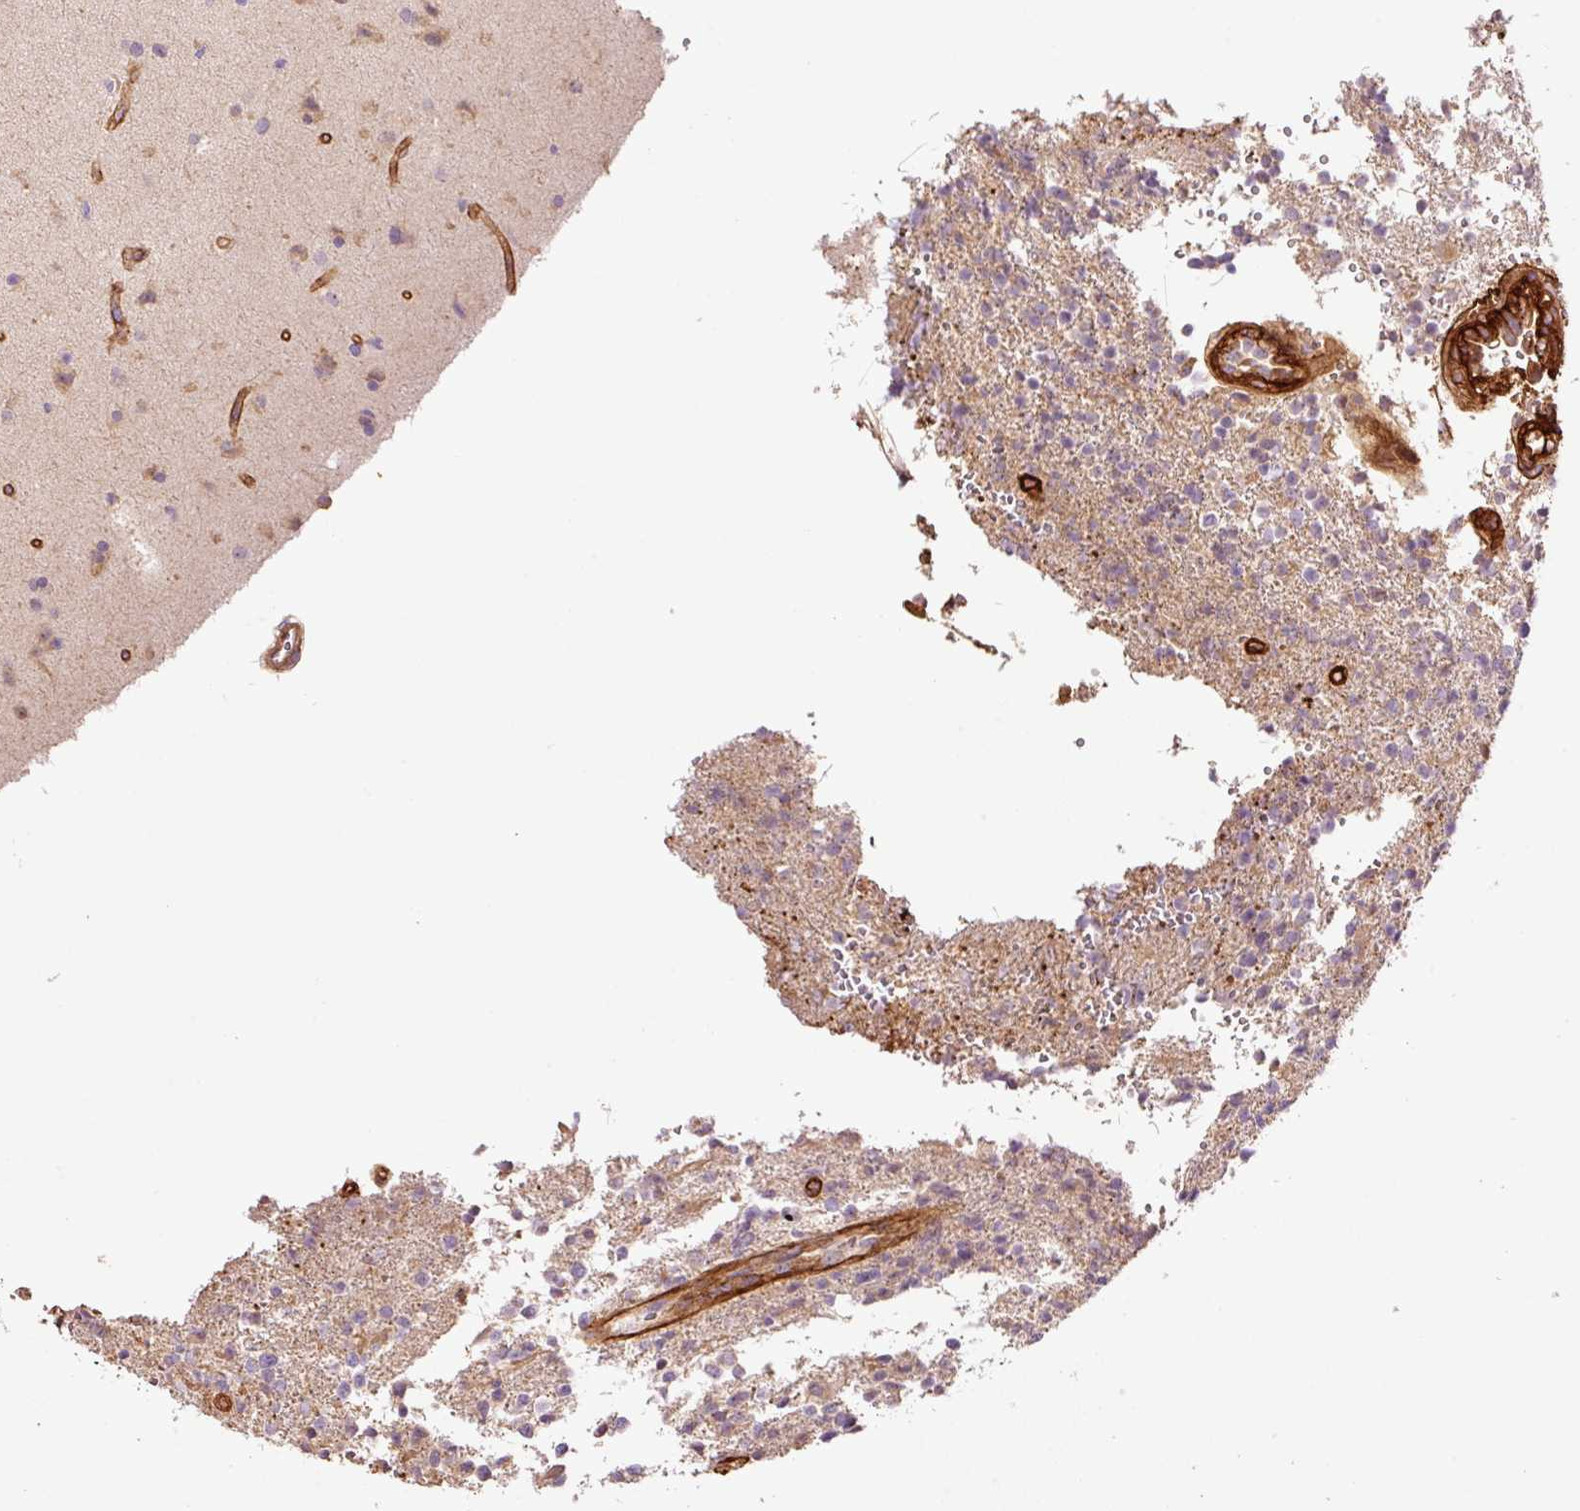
{"staining": {"intensity": "negative", "quantity": "none", "location": "none"}, "tissue": "glioma", "cell_type": "Tumor cells", "image_type": "cancer", "snomed": [{"axis": "morphology", "description": "Glioma, malignant, High grade"}, {"axis": "topography", "description": "Brain"}], "caption": "A micrograph of human glioma is negative for staining in tumor cells. (DAB immunohistochemistry (IHC) with hematoxylin counter stain).", "gene": "NID2", "patient": {"sex": "male", "age": 56}}